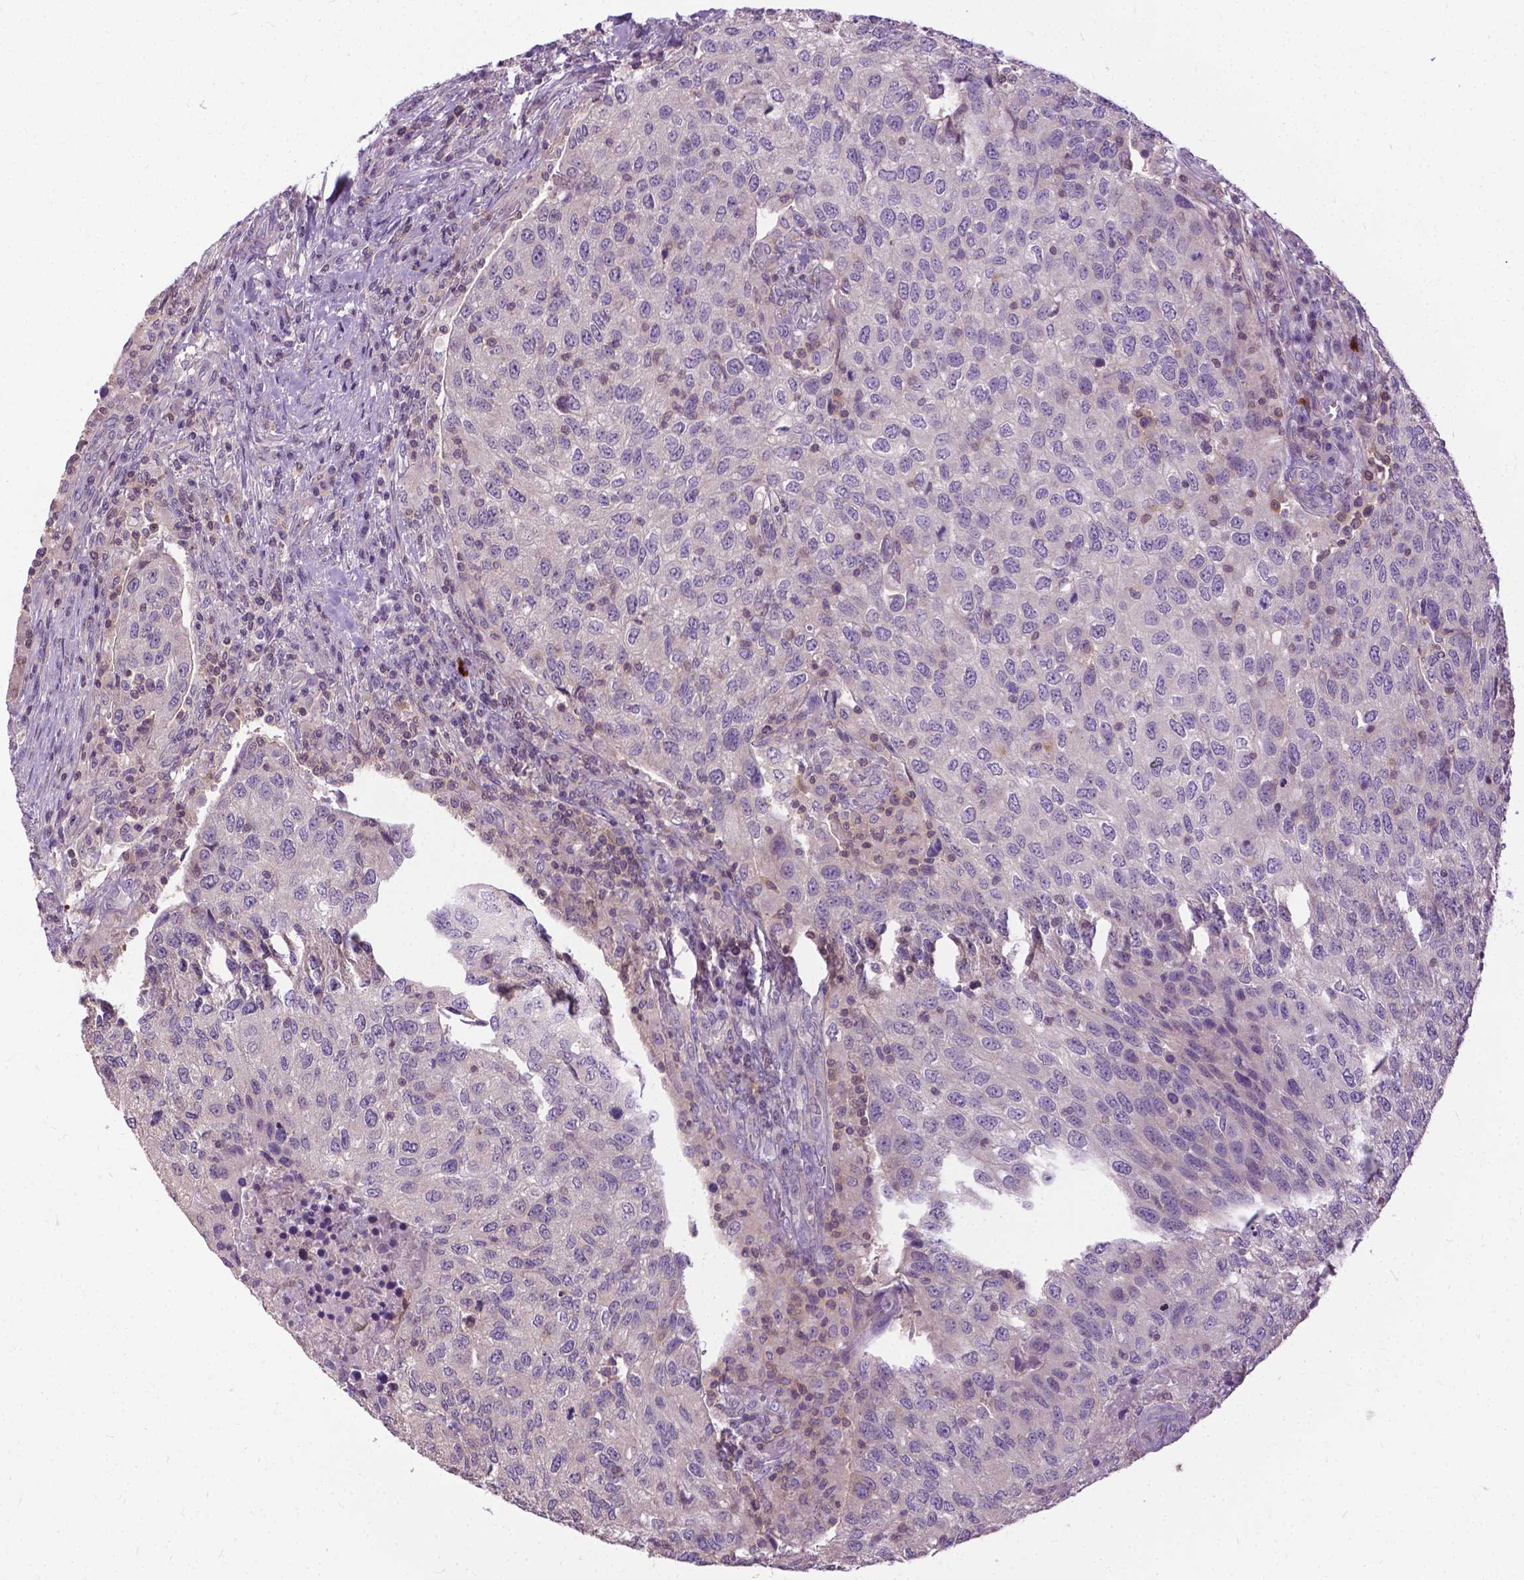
{"staining": {"intensity": "negative", "quantity": "none", "location": "none"}, "tissue": "urothelial cancer", "cell_type": "Tumor cells", "image_type": "cancer", "snomed": [{"axis": "morphology", "description": "Urothelial carcinoma, High grade"}, {"axis": "topography", "description": "Urinary bladder"}], "caption": "There is no significant positivity in tumor cells of urothelial cancer.", "gene": "JAK3", "patient": {"sex": "female", "age": 78}}